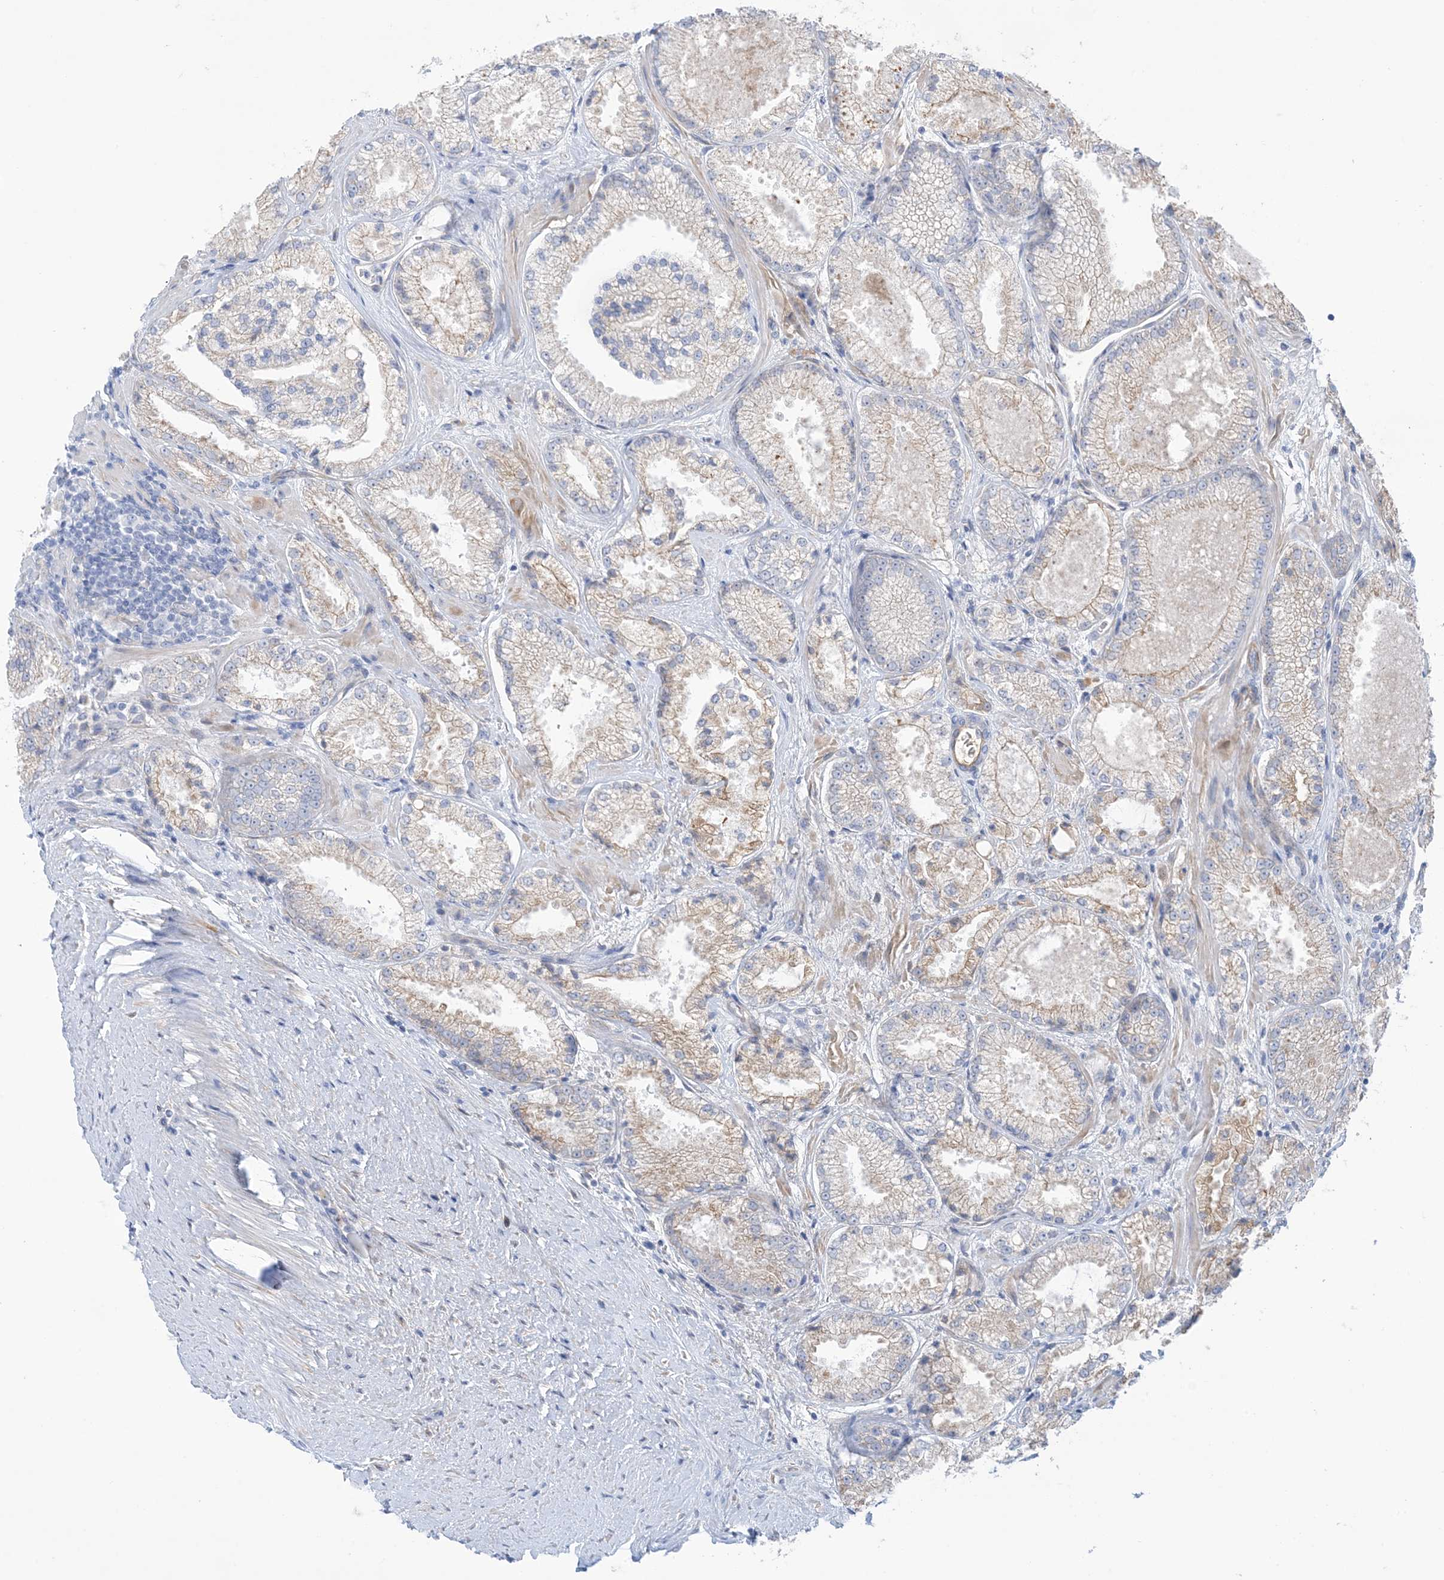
{"staining": {"intensity": "weak", "quantity": "25%-75%", "location": "cytoplasmic/membranous"}, "tissue": "prostate cancer", "cell_type": "Tumor cells", "image_type": "cancer", "snomed": [{"axis": "morphology", "description": "Adenocarcinoma, High grade"}, {"axis": "topography", "description": "Prostate"}], "caption": "Immunohistochemical staining of human prostate adenocarcinoma (high-grade) exhibits low levels of weak cytoplasmic/membranous positivity in approximately 25%-75% of tumor cells.", "gene": "ATP11C", "patient": {"sex": "male", "age": 73}}